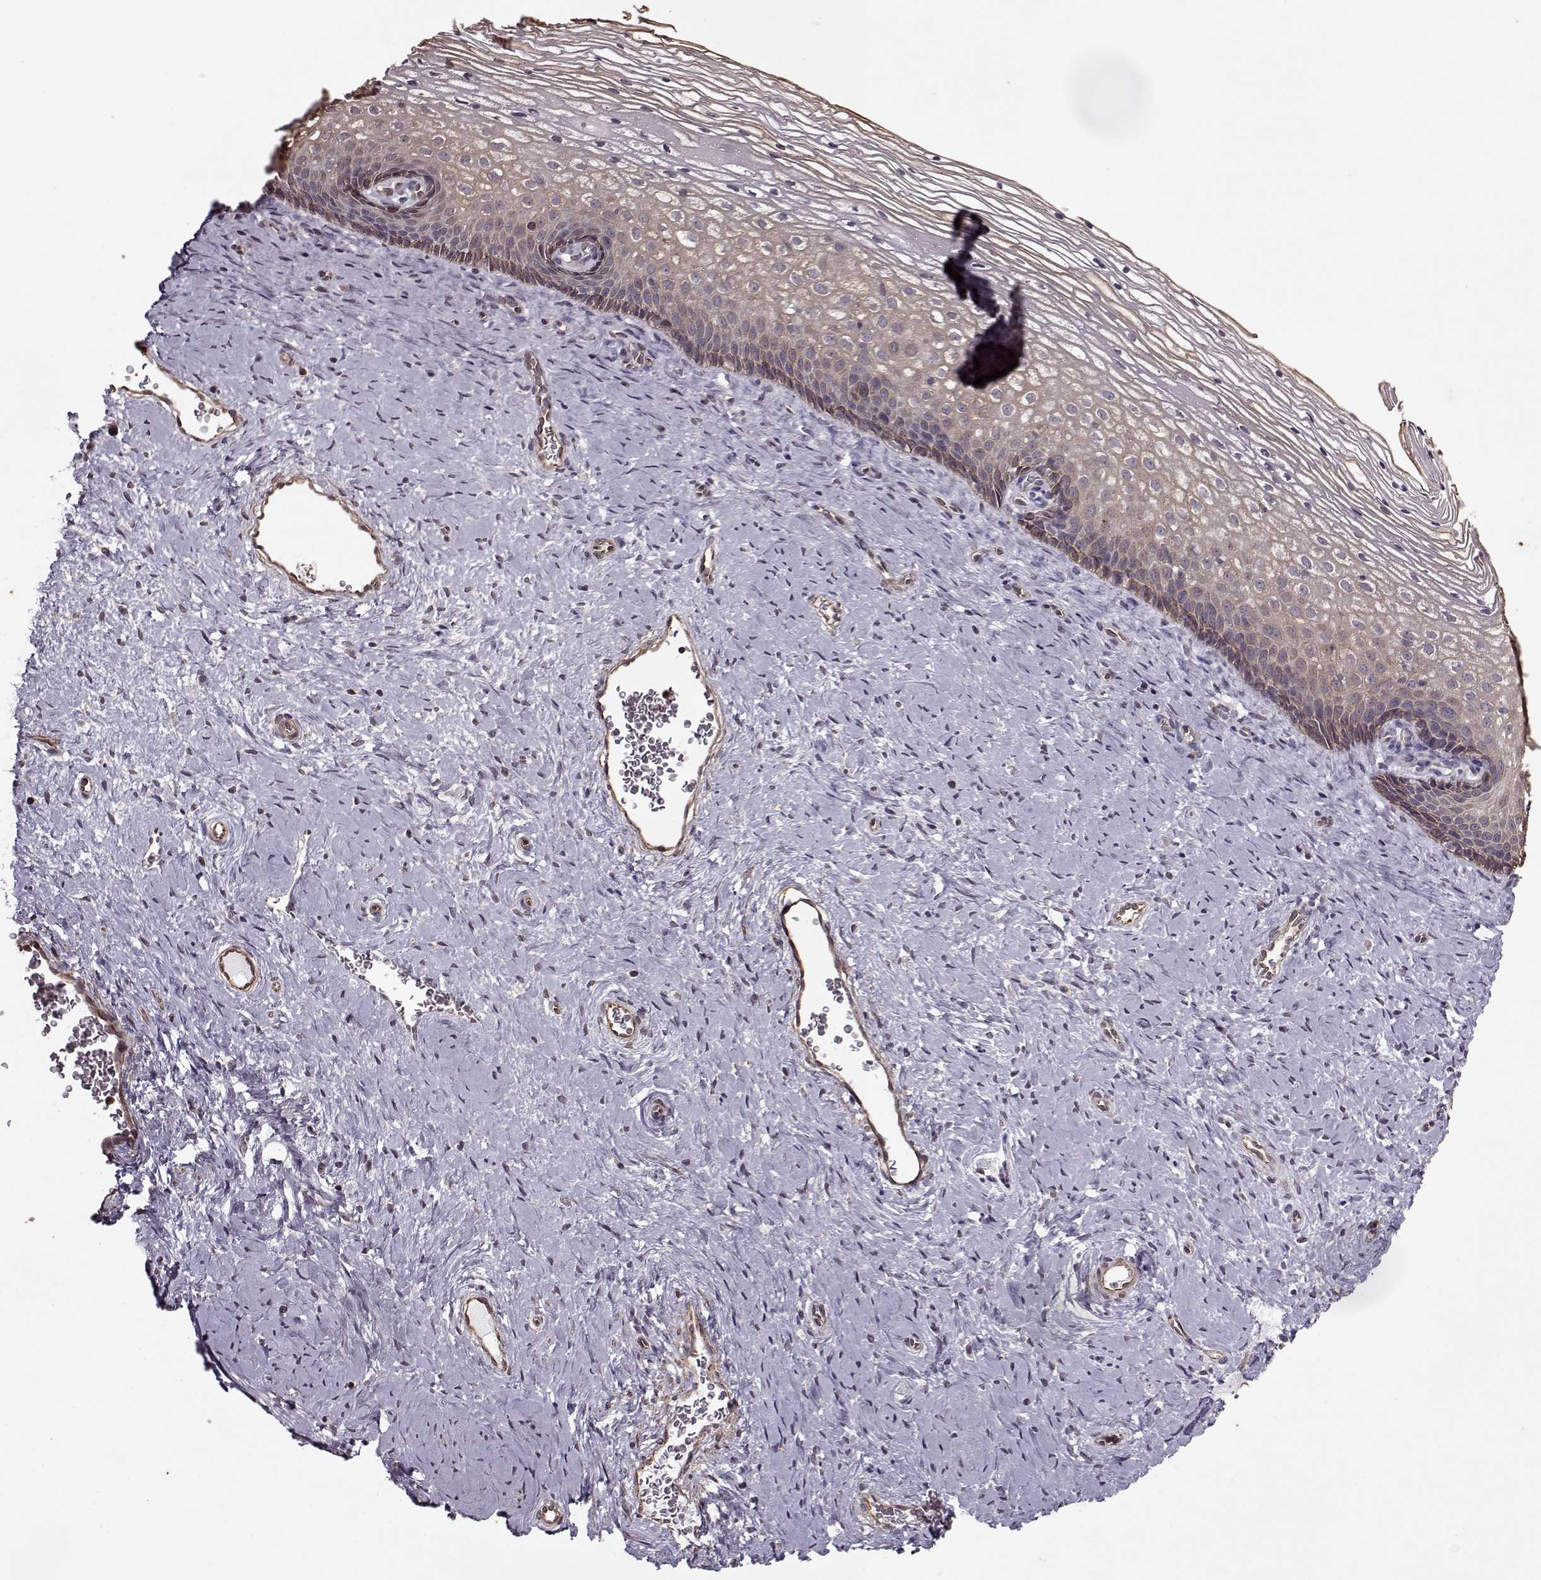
{"staining": {"intensity": "weak", "quantity": ">75%", "location": "cytoplasmic/membranous"}, "tissue": "cervix", "cell_type": "Glandular cells", "image_type": "normal", "snomed": [{"axis": "morphology", "description": "Normal tissue, NOS"}, {"axis": "topography", "description": "Cervix"}], "caption": "Protein expression analysis of unremarkable cervix shows weak cytoplasmic/membranous expression in approximately >75% of glandular cells. Immunohistochemistry (ihc) stains the protein of interest in brown and the nuclei are stained blue.", "gene": "KRT9", "patient": {"sex": "female", "age": 34}}